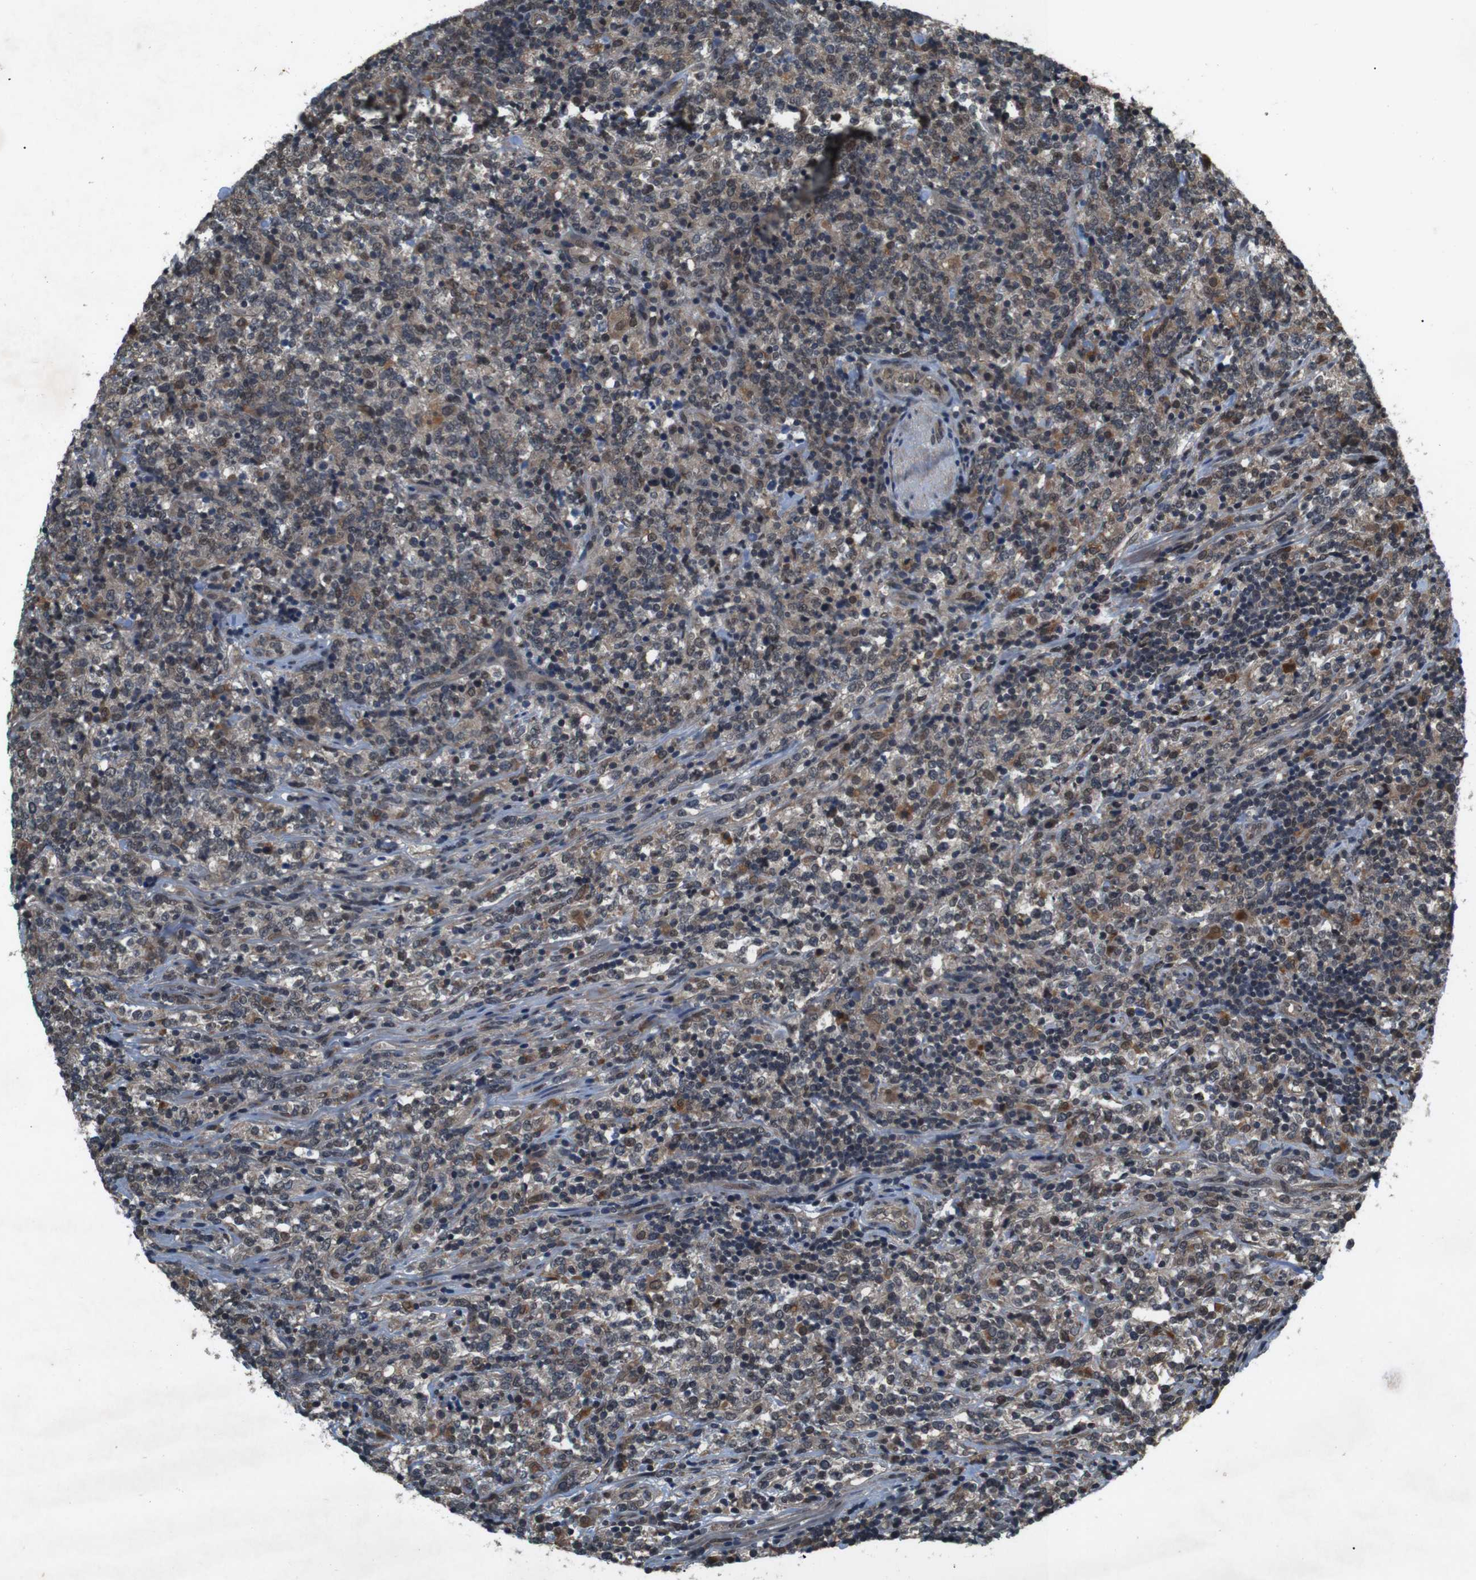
{"staining": {"intensity": "weak", "quantity": "25%-75%", "location": "cytoplasmic/membranous,nuclear"}, "tissue": "lymphoma", "cell_type": "Tumor cells", "image_type": "cancer", "snomed": [{"axis": "morphology", "description": "Malignant lymphoma, non-Hodgkin's type, High grade"}, {"axis": "topography", "description": "Soft tissue"}], "caption": "A histopathology image of human lymphoma stained for a protein exhibits weak cytoplasmic/membranous and nuclear brown staining in tumor cells.", "gene": "SOCS1", "patient": {"sex": "male", "age": 18}}